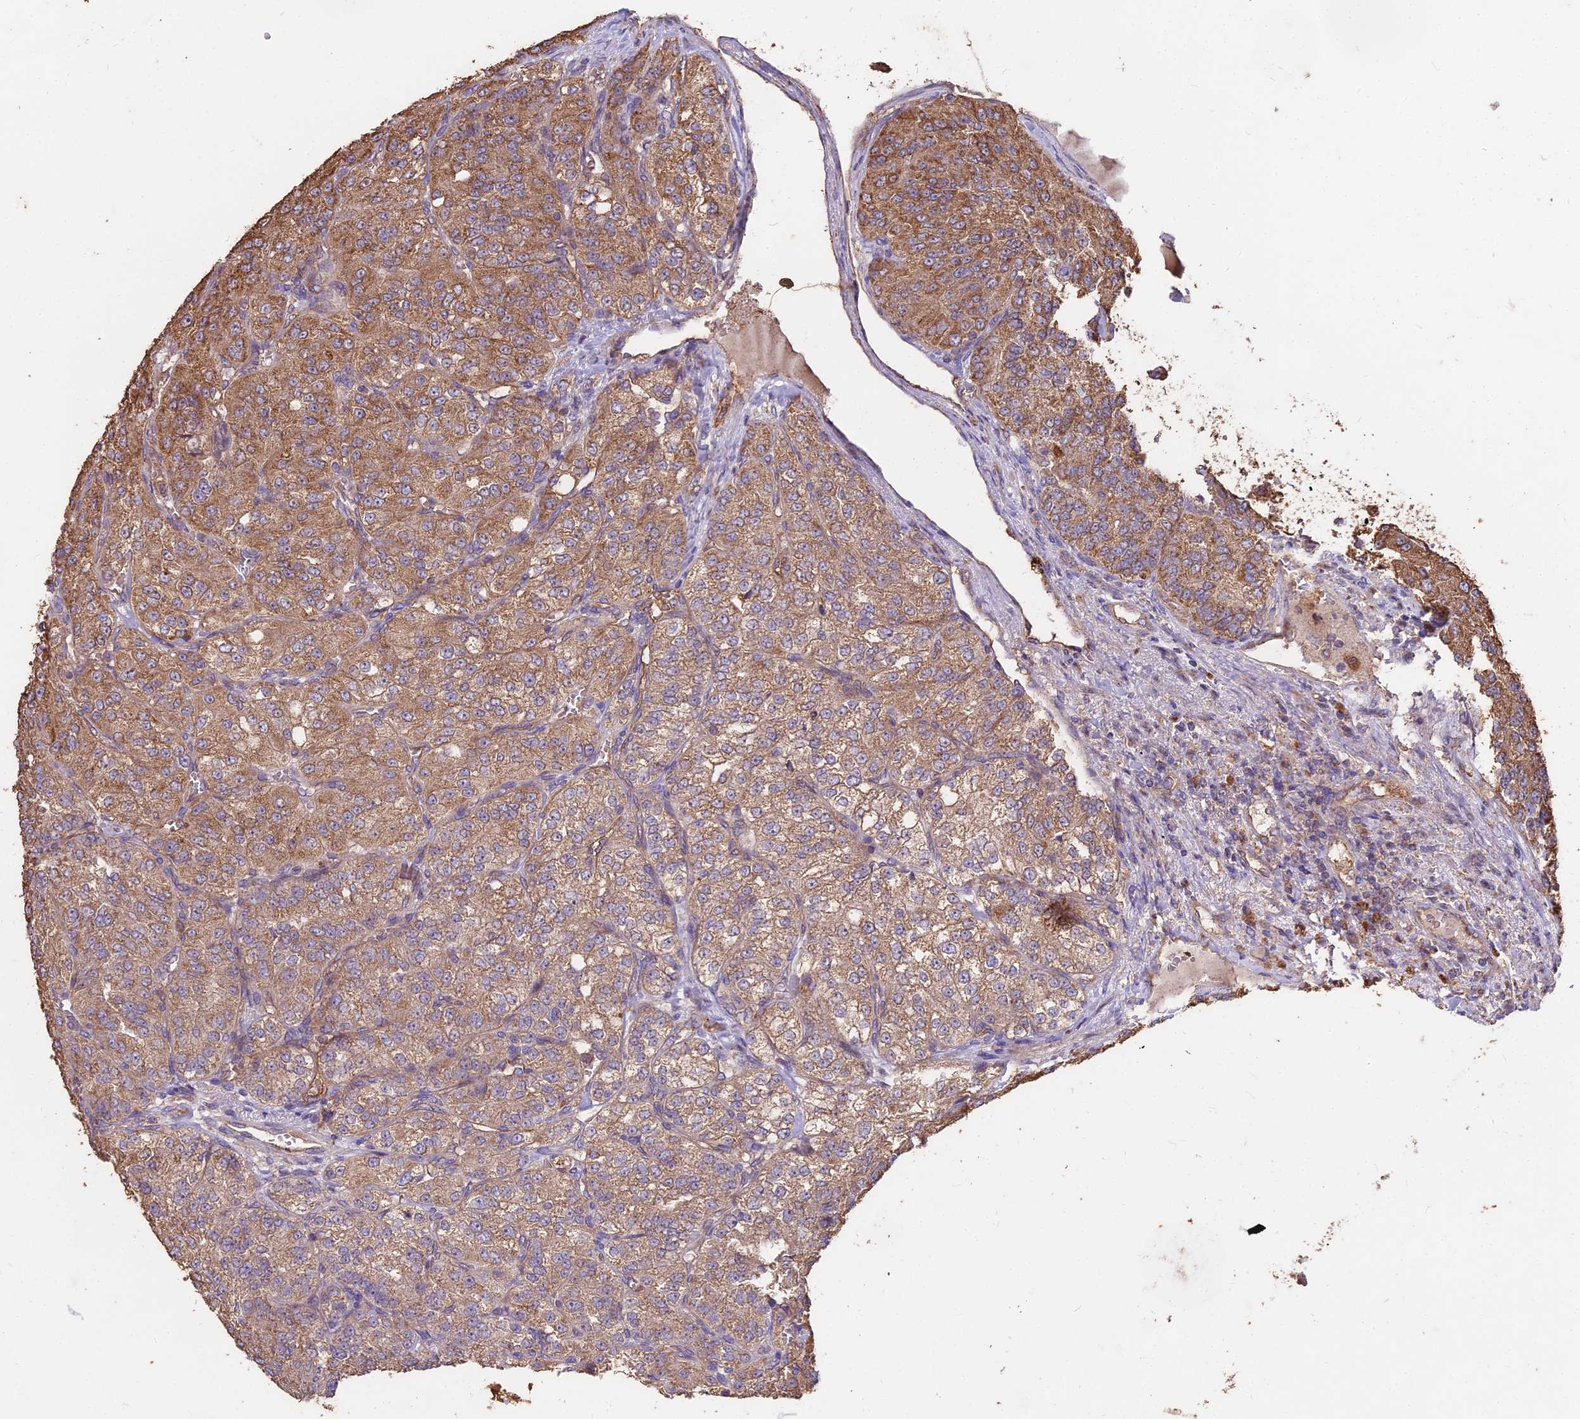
{"staining": {"intensity": "moderate", "quantity": ">75%", "location": "cytoplasmic/membranous"}, "tissue": "renal cancer", "cell_type": "Tumor cells", "image_type": "cancer", "snomed": [{"axis": "morphology", "description": "Adenocarcinoma, NOS"}, {"axis": "topography", "description": "Kidney"}], "caption": "Immunohistochemical staining of renal cancer reveals medium levels of moderate cytoplasmic/membranous protein positivity in about >75% of tumor cells.", "gene": "CEMIP2", "patient": {"sex": "female", "age": 63}}